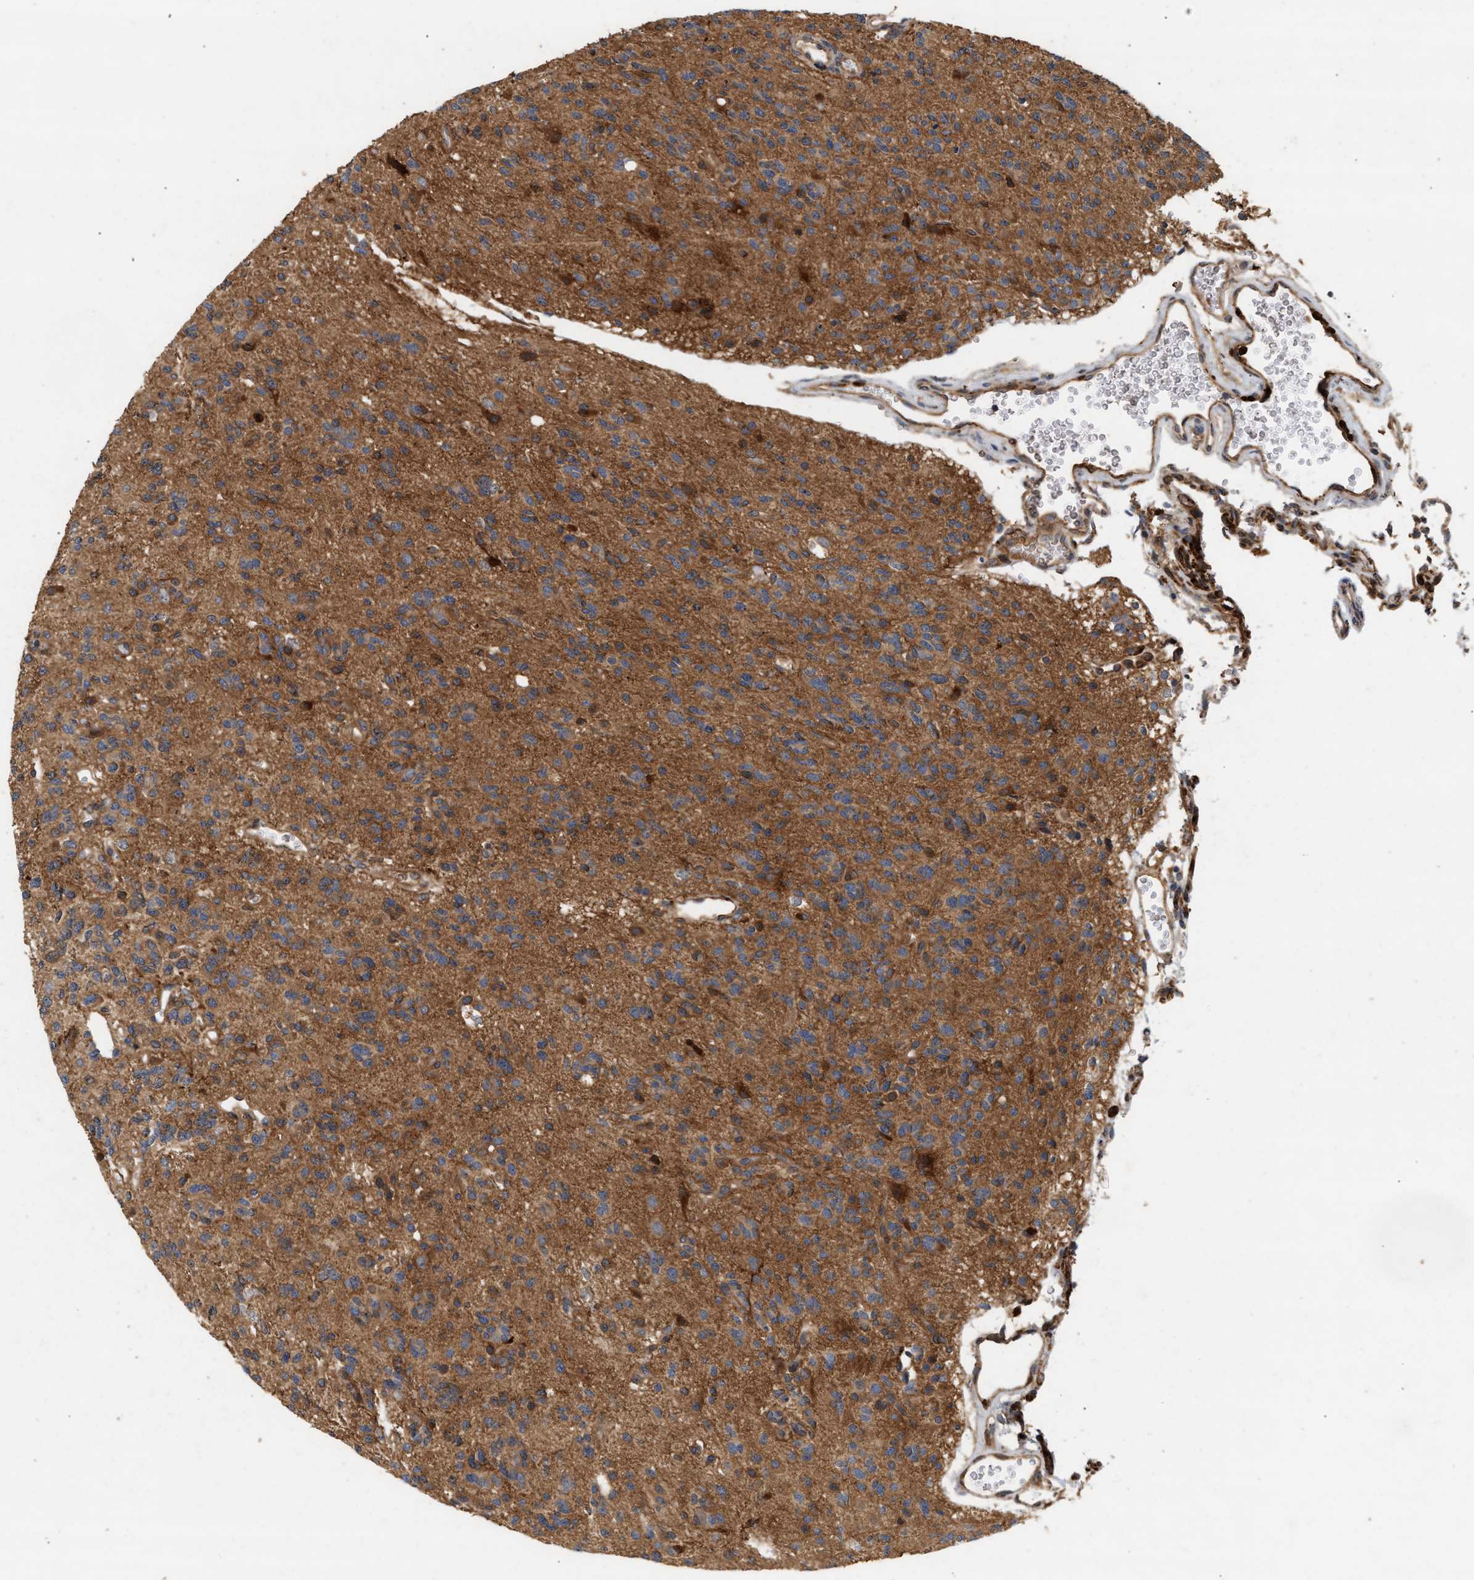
{"staining": {"intensity": "moderate", "quantity": ">75%", "location": "cytoplasmic/membranous"}, "tissue": "glioma", "cell_type": "Tumor cells", "image_type": "cancer", "snomed": [{"axis": "morphology", "description": "Glioma, malignant, Low grade"}, {"axis": "topography", "description": "Brain"}], "caption": "High-magnification brightfield microscopy of glioma stained with DAB (brown) and counterstained with hematoxylin (blue). tumor cells exhibit moderate cytoplasmic/membranous positivity is identified in approximately>75% of cells.", "gene": "PLCD1", "patient": {"sex": "male", "age": 38}}